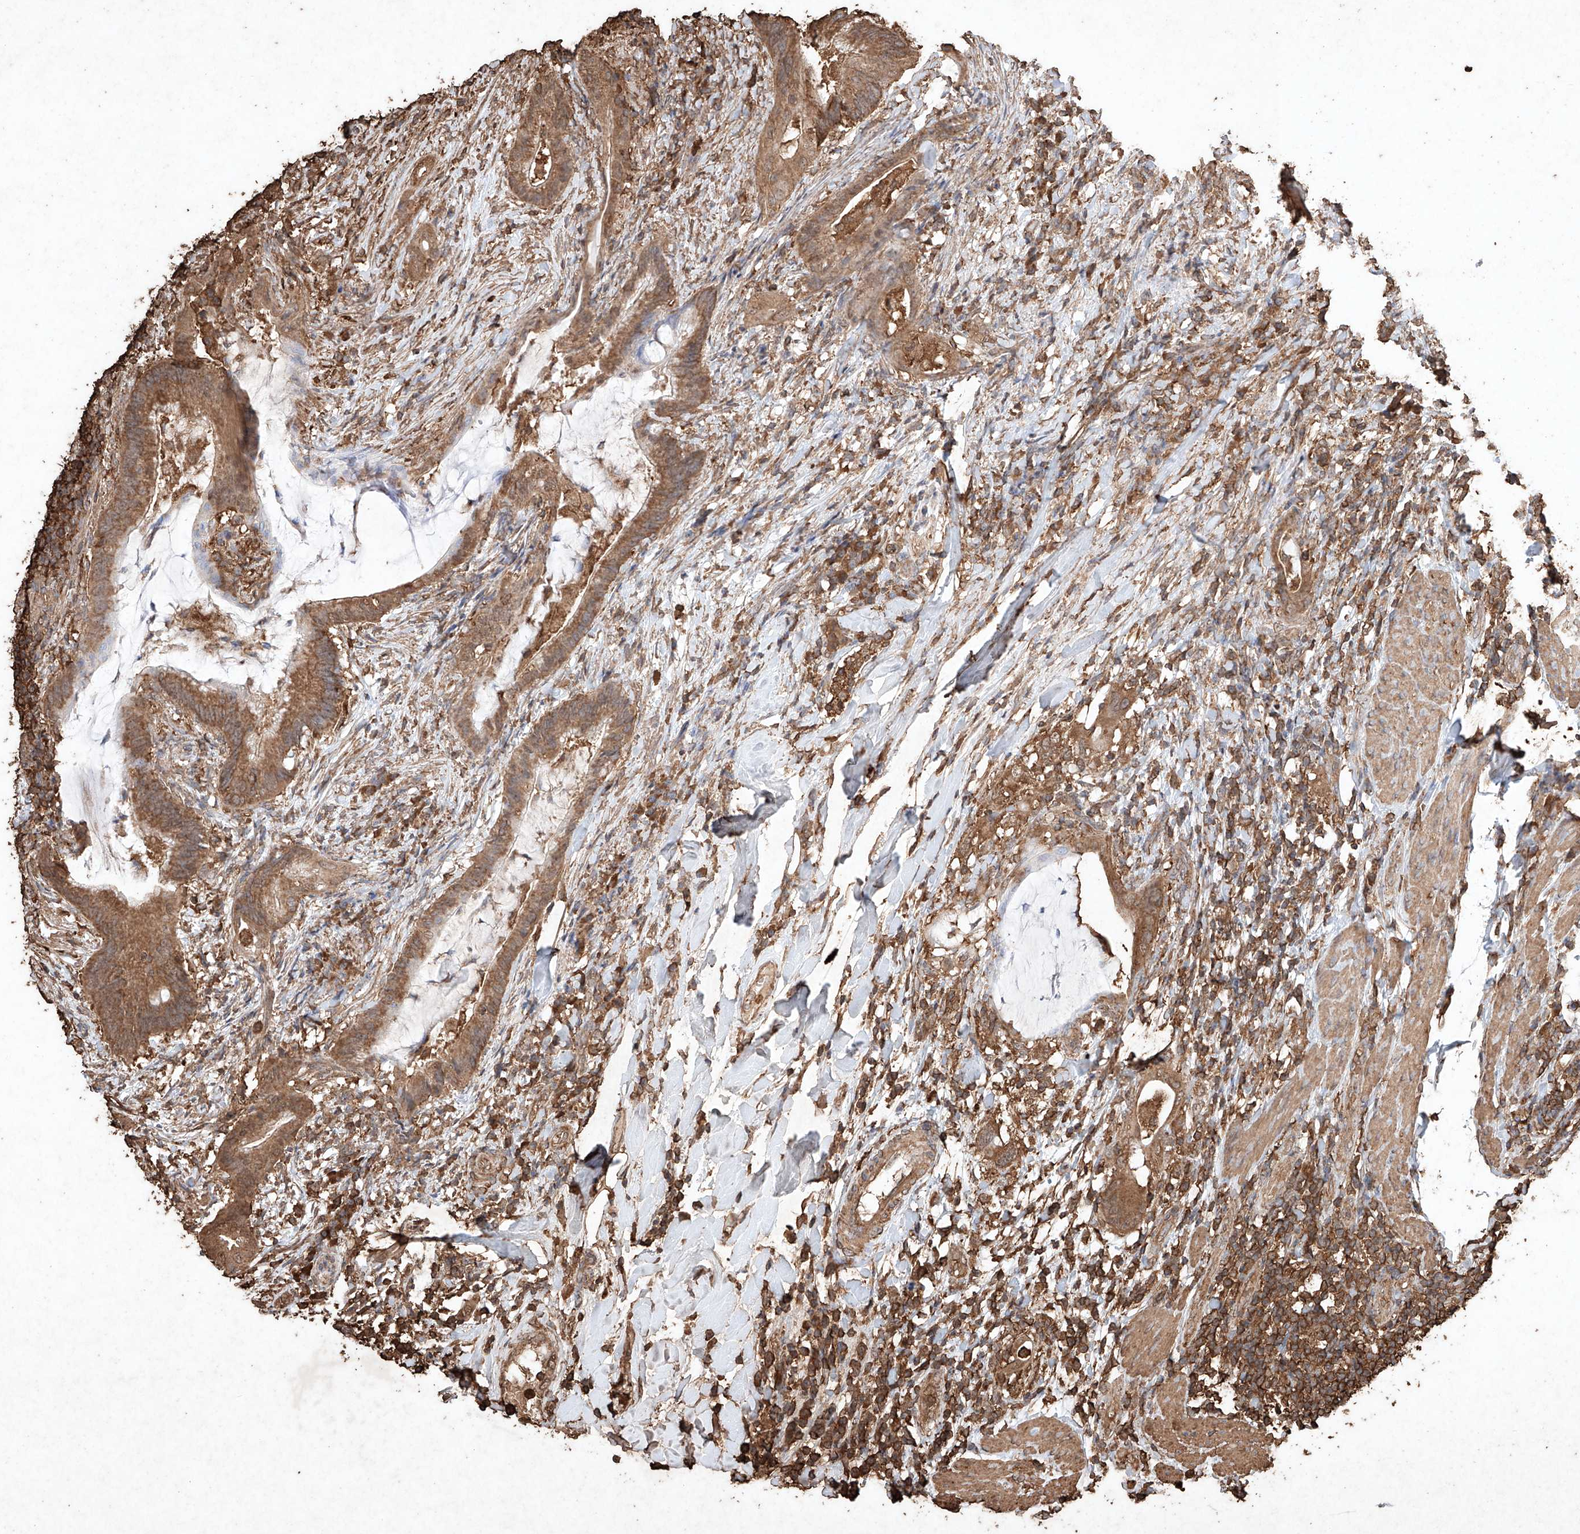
{"staining": {"intensity": "moderate", "quantity": ">75%", "location": "cytoplasmic/membranous"}, "tissue": "colorectal cancer", "cell_type": "Tumor cells", "image_type": "cancer", "snomed": [{"axis": "morphology", "description": "Adenocarcinoma, NOS"}, {"axis": "topography", "description": "Colon"}], "caption": "Moderate cytoplasmic/membranous staining is appreciated in about >75% of tumor cells in colorectal cancer.", "gene": "M6PR", "patient": {"sex": "female", "age": 66}}